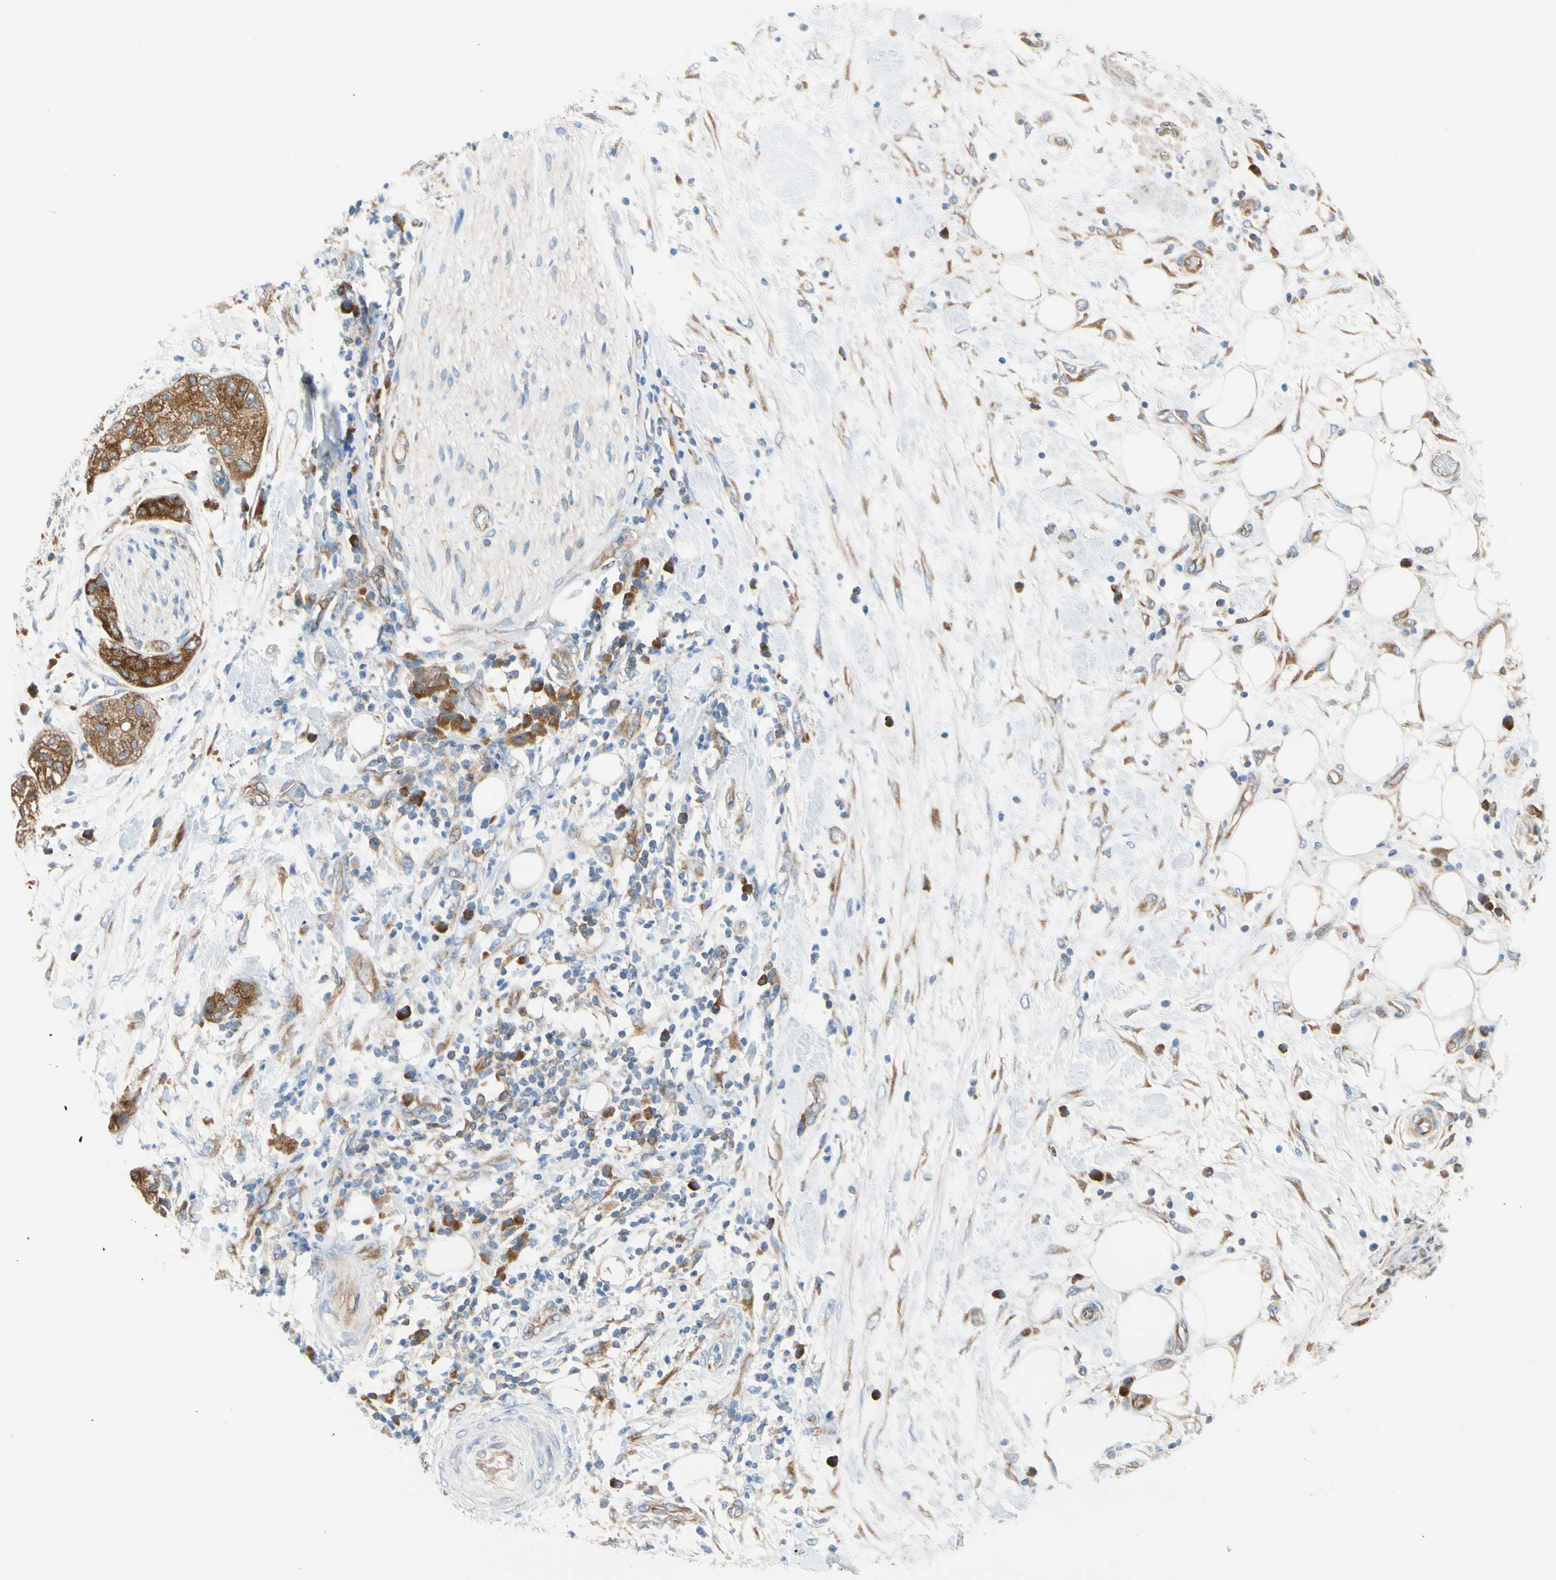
{"staining": {"intensity": "strong", "quantity": ">75%", "location": "cytoplasmic/membranous"}, "tissue": "pancreatic cancer", "cell_type": "Tumor cells", "image_type": "cancer", "snomed": [{"axis": "morphology", "description": "Adenocarcinoma, NOS"}, {"axis": "topography", "description": "Pancreas"}], "caption": "This histopathology image shows pancreatic cancer stained with IHC to label a protein in brown. The cytoplasmic/membranous of tumor cells show strong positivity for the protein. Nuclei are counter-stained blue.", "gene": "GPHN", "patient": {"sex": "female", "age": 78}}